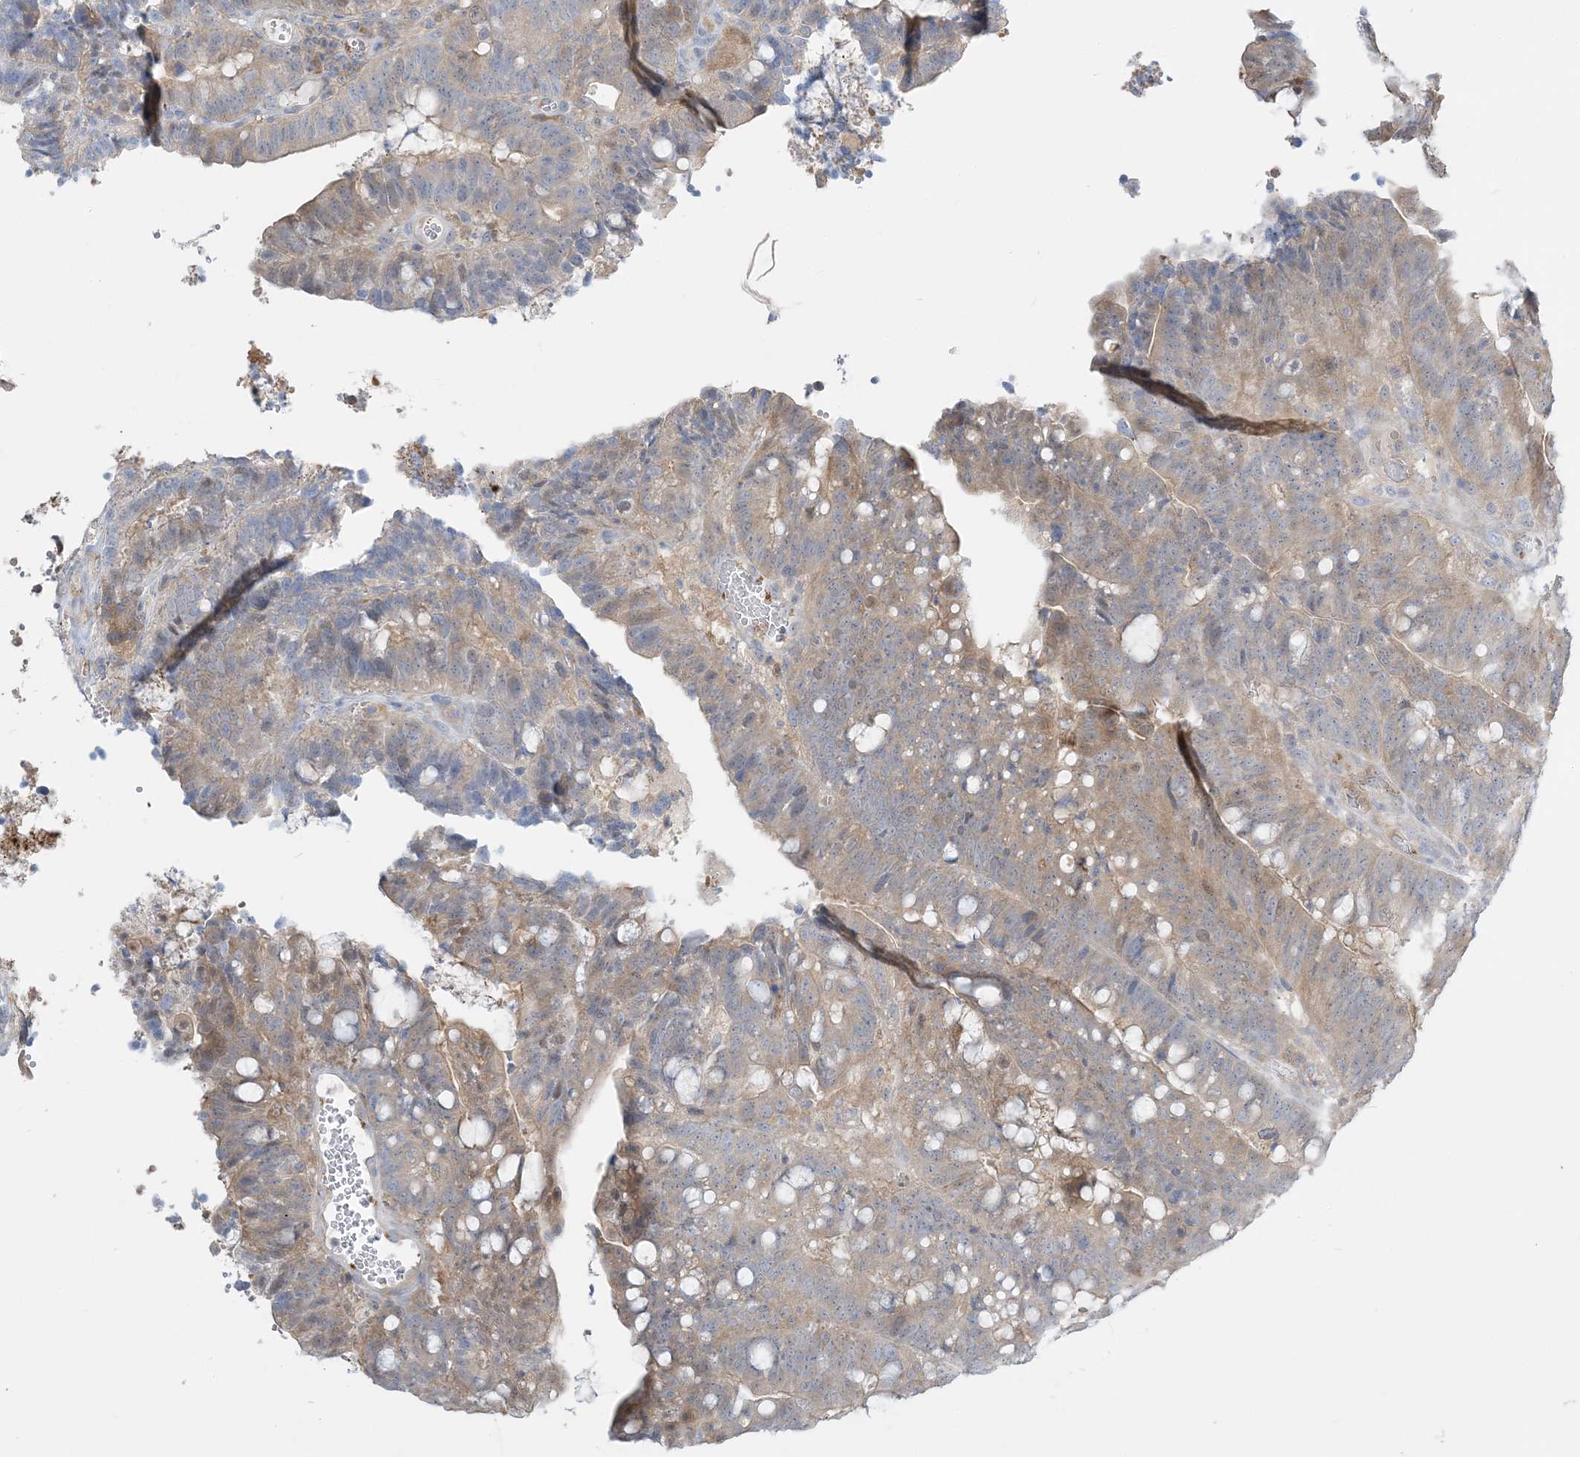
{"staining": {"intensity": "weak", "quantity": ">75%", "location": "cytoplasmic/membranous"}, "tissue": "colorectal cancer", "cell_type": "Tumor cells", "image_type": "cancer", "snomed": [{"axis": "morphology", "description": "Adenocarcinoma, NOS"}, {"axis": "topography", "description": "Colon"}], "caption": "IHC micrograph of neoplastic tissue: human adenocarcinoma (colorectal) stained using immunohistochemistry exhibits low levels of weak protein expression localized specifically in the cytoplasmic/membranous of tumor cells, appearing as a cytoplasmic/membranous brown color.", "gene": "INPP1", "patient": {"sex": "female", "age": 66}}